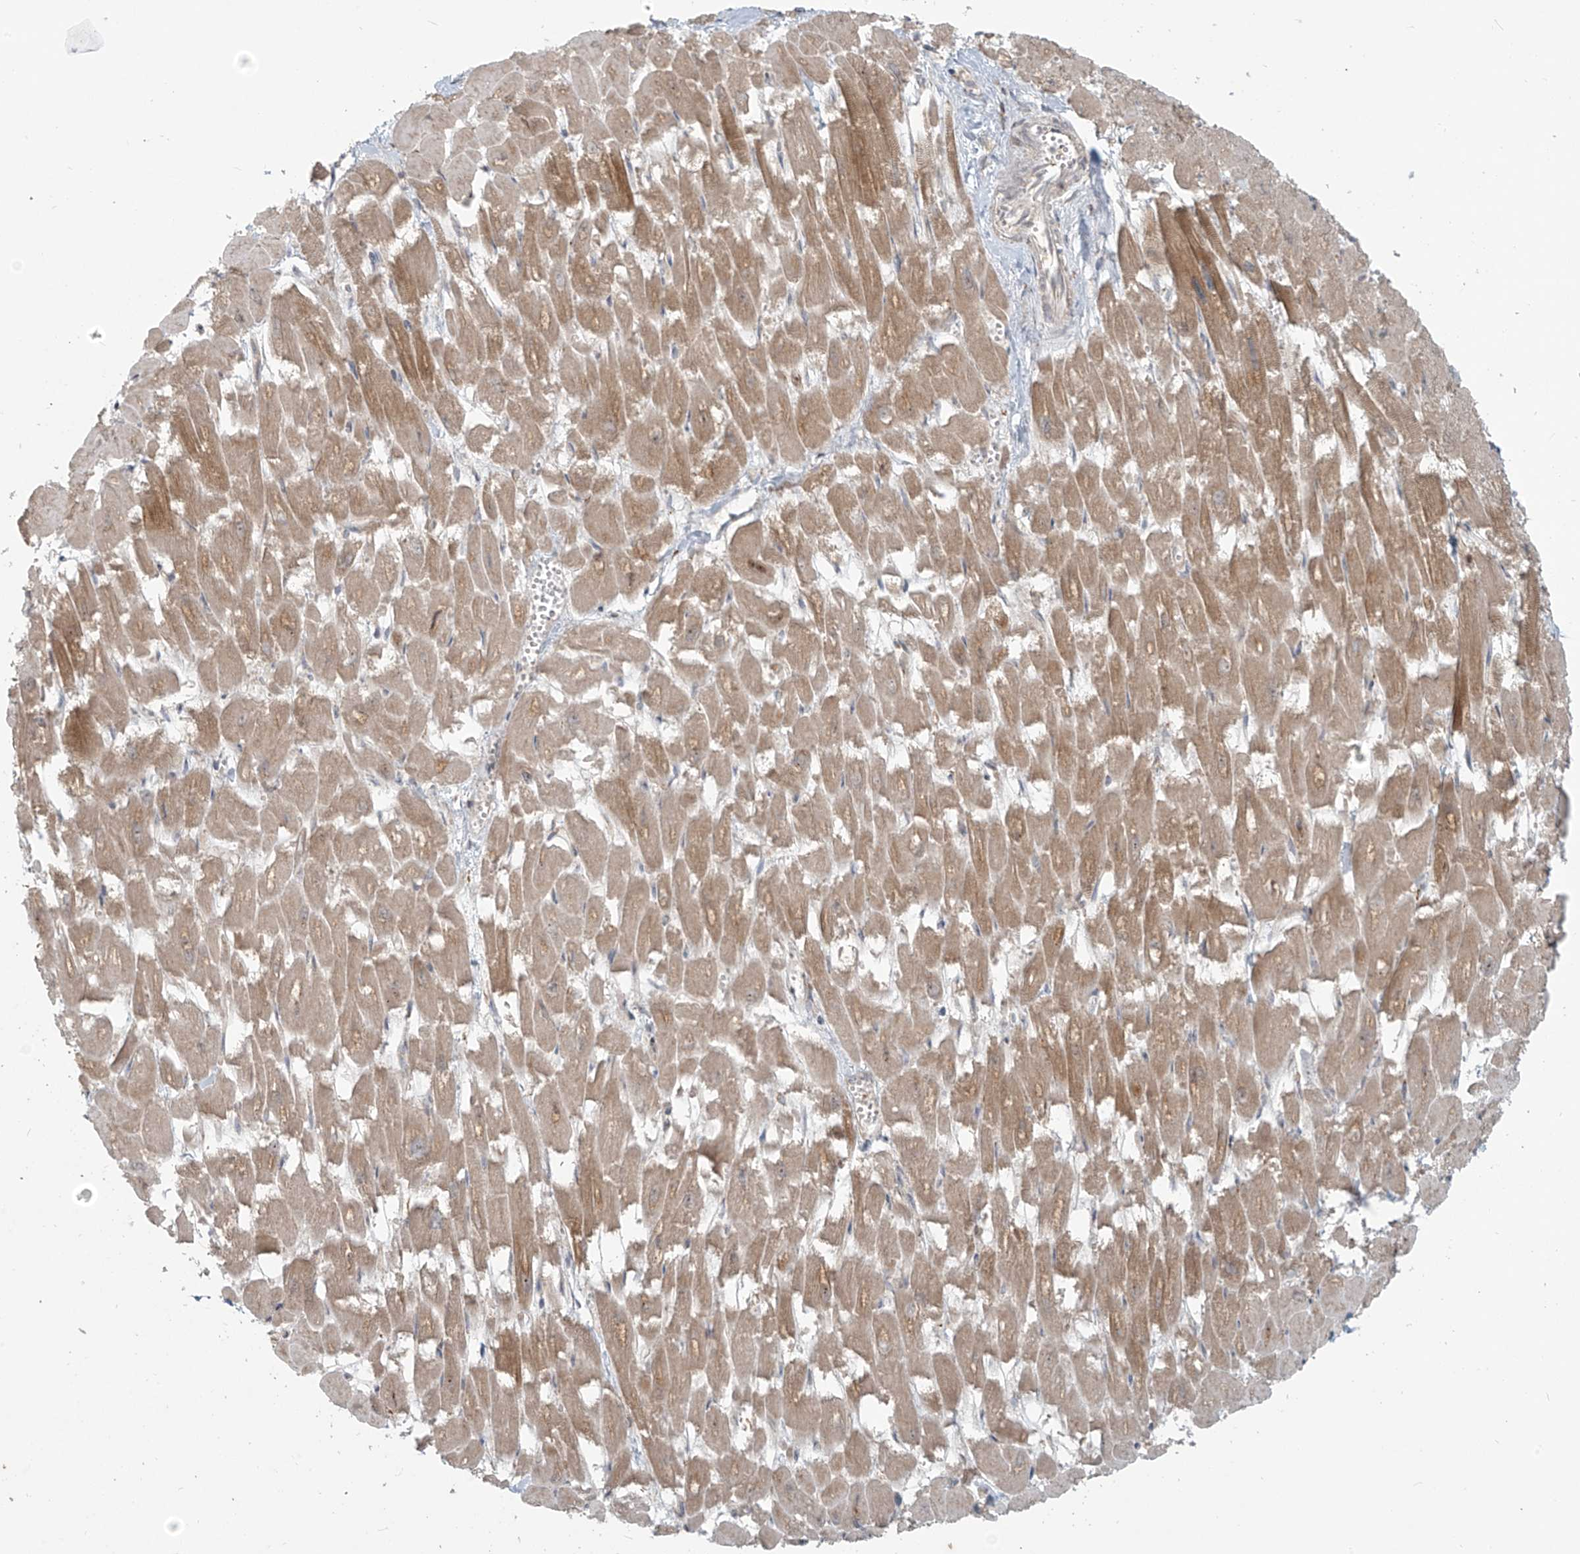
{"staining": {"intensity": "moderate", "quantity": ">75%", "location": "cytoplasmic/membranous"}, "tissue": "heart muscle", "cell_type": "Cardiomyocytes", "image_type": "normal", "snomed": [{"axis": "morphology", "description": "Normal tissue, NOS"}, {"axis": "topography", "description": "Heart"}], "caption": "Immunohistochemistry (IHC) histopathology image of normal heart muscle: heart muscle stained using immunohistochemistry (IHC) exhibits medium levels of moderate protein expression localized specifically in the cytoplasmic/membranous of cardiomyocytes, appearing as a cytoplasmic/membranous brown color.", "gene": "KATNIP", "patient": {"sex": "male", "age": 54}}